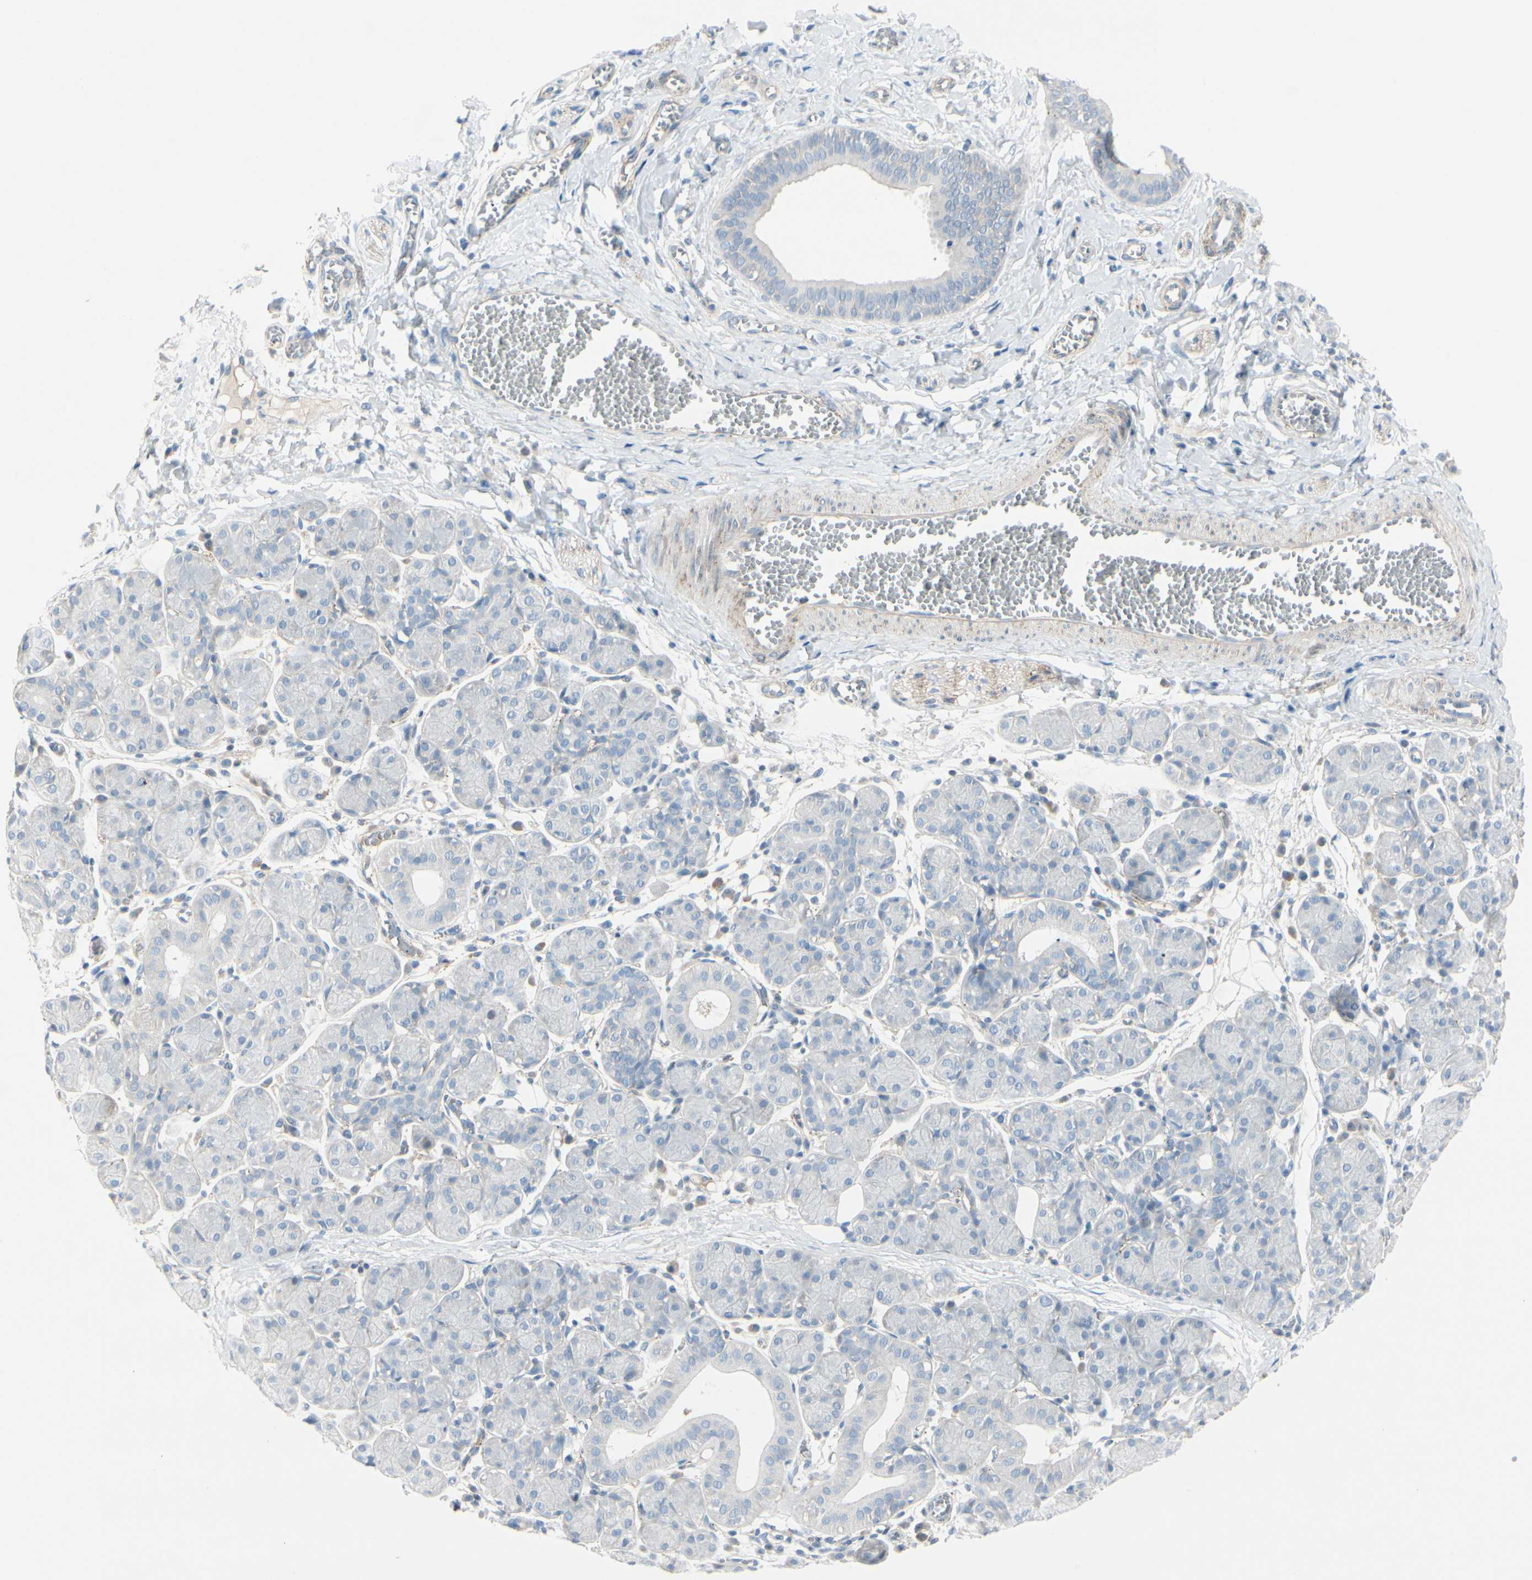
{"staining": {"intensity": "negative", "quantity": "none", "location": "none"}, "tissue": "salivary gland", "cell_type": "Glandular cells", "image_type": "normal", "snomed": [{"axis": "morphology", "description": "Normal tissue, NOS"}, {"axis": "morphology", "description": "Inflammation, NOS"}, {"axis": "topography", "description": "Lymph node"}, {"axis": "topography", "description": "Salivary gland"}], "caption": "Histopathology image shows no protein positivity in glandular cells of unremarkable salivary gland. (Brightfield microscopy of DAB immunohistochemistry at high magnification).", "gene": "CACNA2D1", "patient": {"sex": "male", "age": 3}}